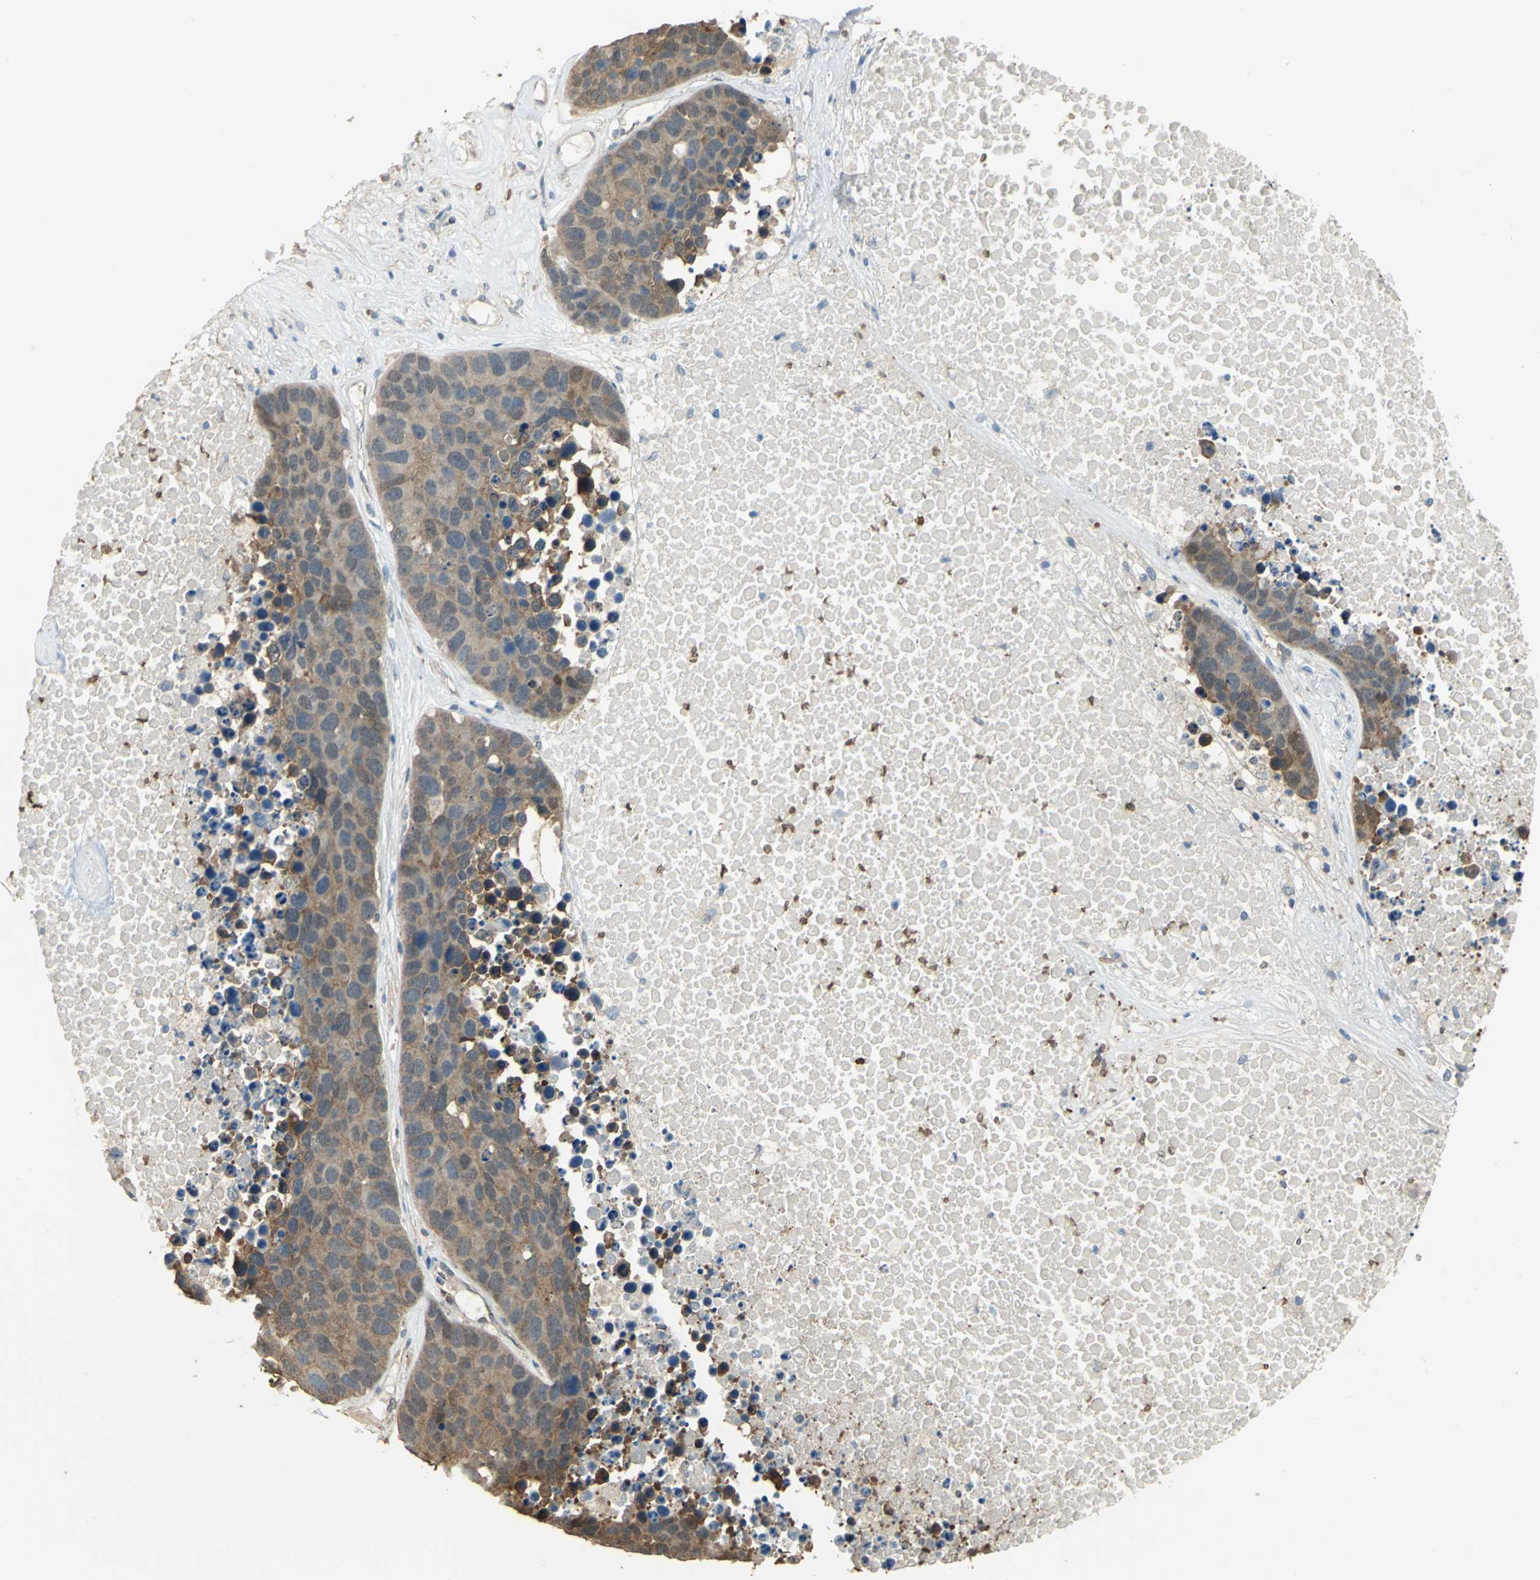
{"staining": {"intensity": "moderate", "quantity": ">75%", "location": "cytoplasmic/membranous"}, "tissue": "carcinoid", "cell_type": "Tumor cells", "image_type": "cancer", "snomed": [{"axis": "morphology", "description": "Carcinoid, malignant, NOS"}, {"axis": "topography", "description": "Lung"}], "caption": "Approximately >75% of tumor cells in human carcinoid show moderate cytoplasmic/membranous protein staining as visualized by brown immunohistochemical staining.", "gene": "DDAH1", "patient": {"sex": "male", "age": 60}}